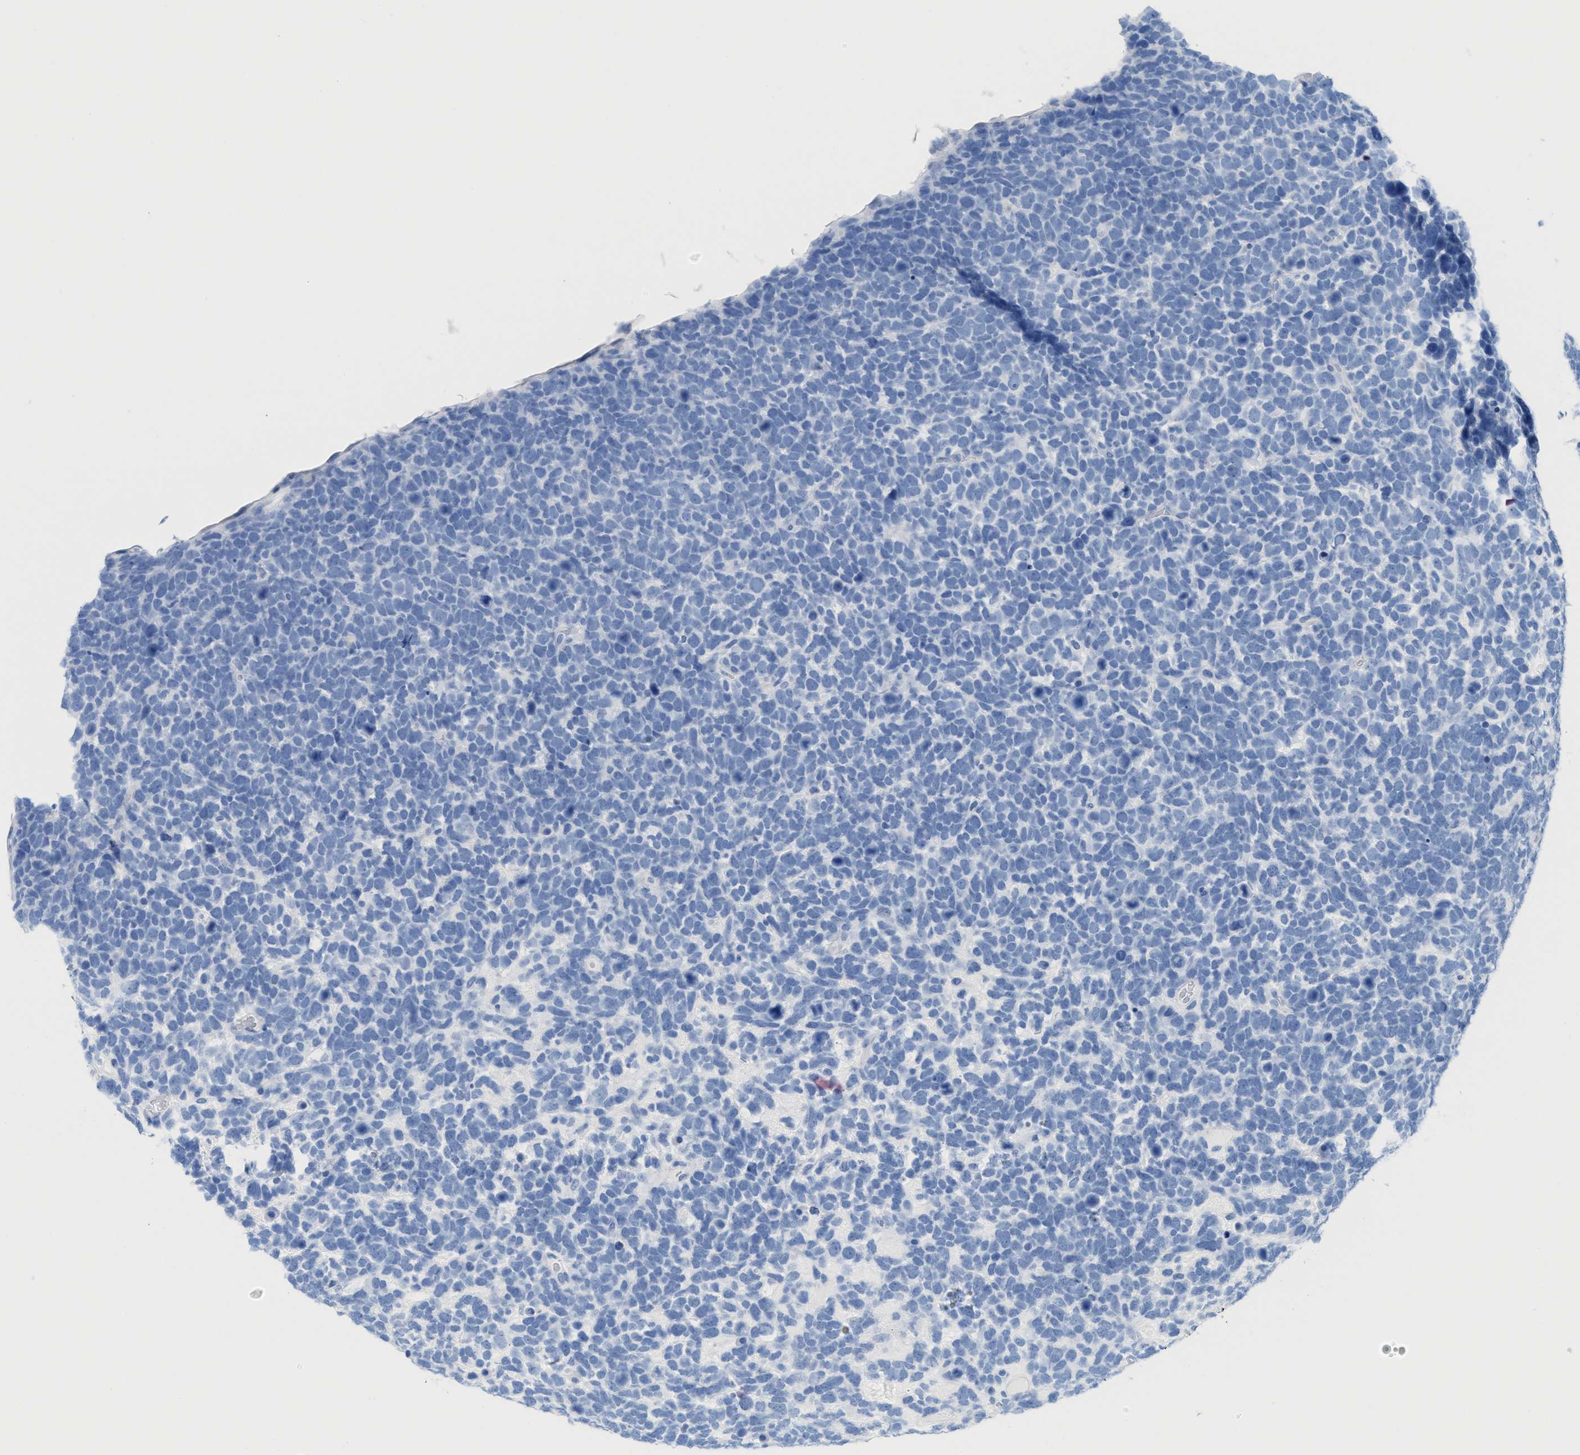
{"staining": {"intensity": "negative", "quantity": "none", "location": "none"}, "tissue": "urothelial cancer", "cell_type": "Tumor cells", "image_type": "cancer", "snomed": [{"axis": "morphology", "description": "Urothelial carcinoma, High grade"}, {"axis": "topography", "description": "Urinary bladder"}], "caption": "This is a histopathology image of immunohistochemistry (IHC) staining of urothelial cancer, which shows no expression in tumor cells.", "gene": "ANKFN1", "patient": {"sex": "female", "age": 82}}